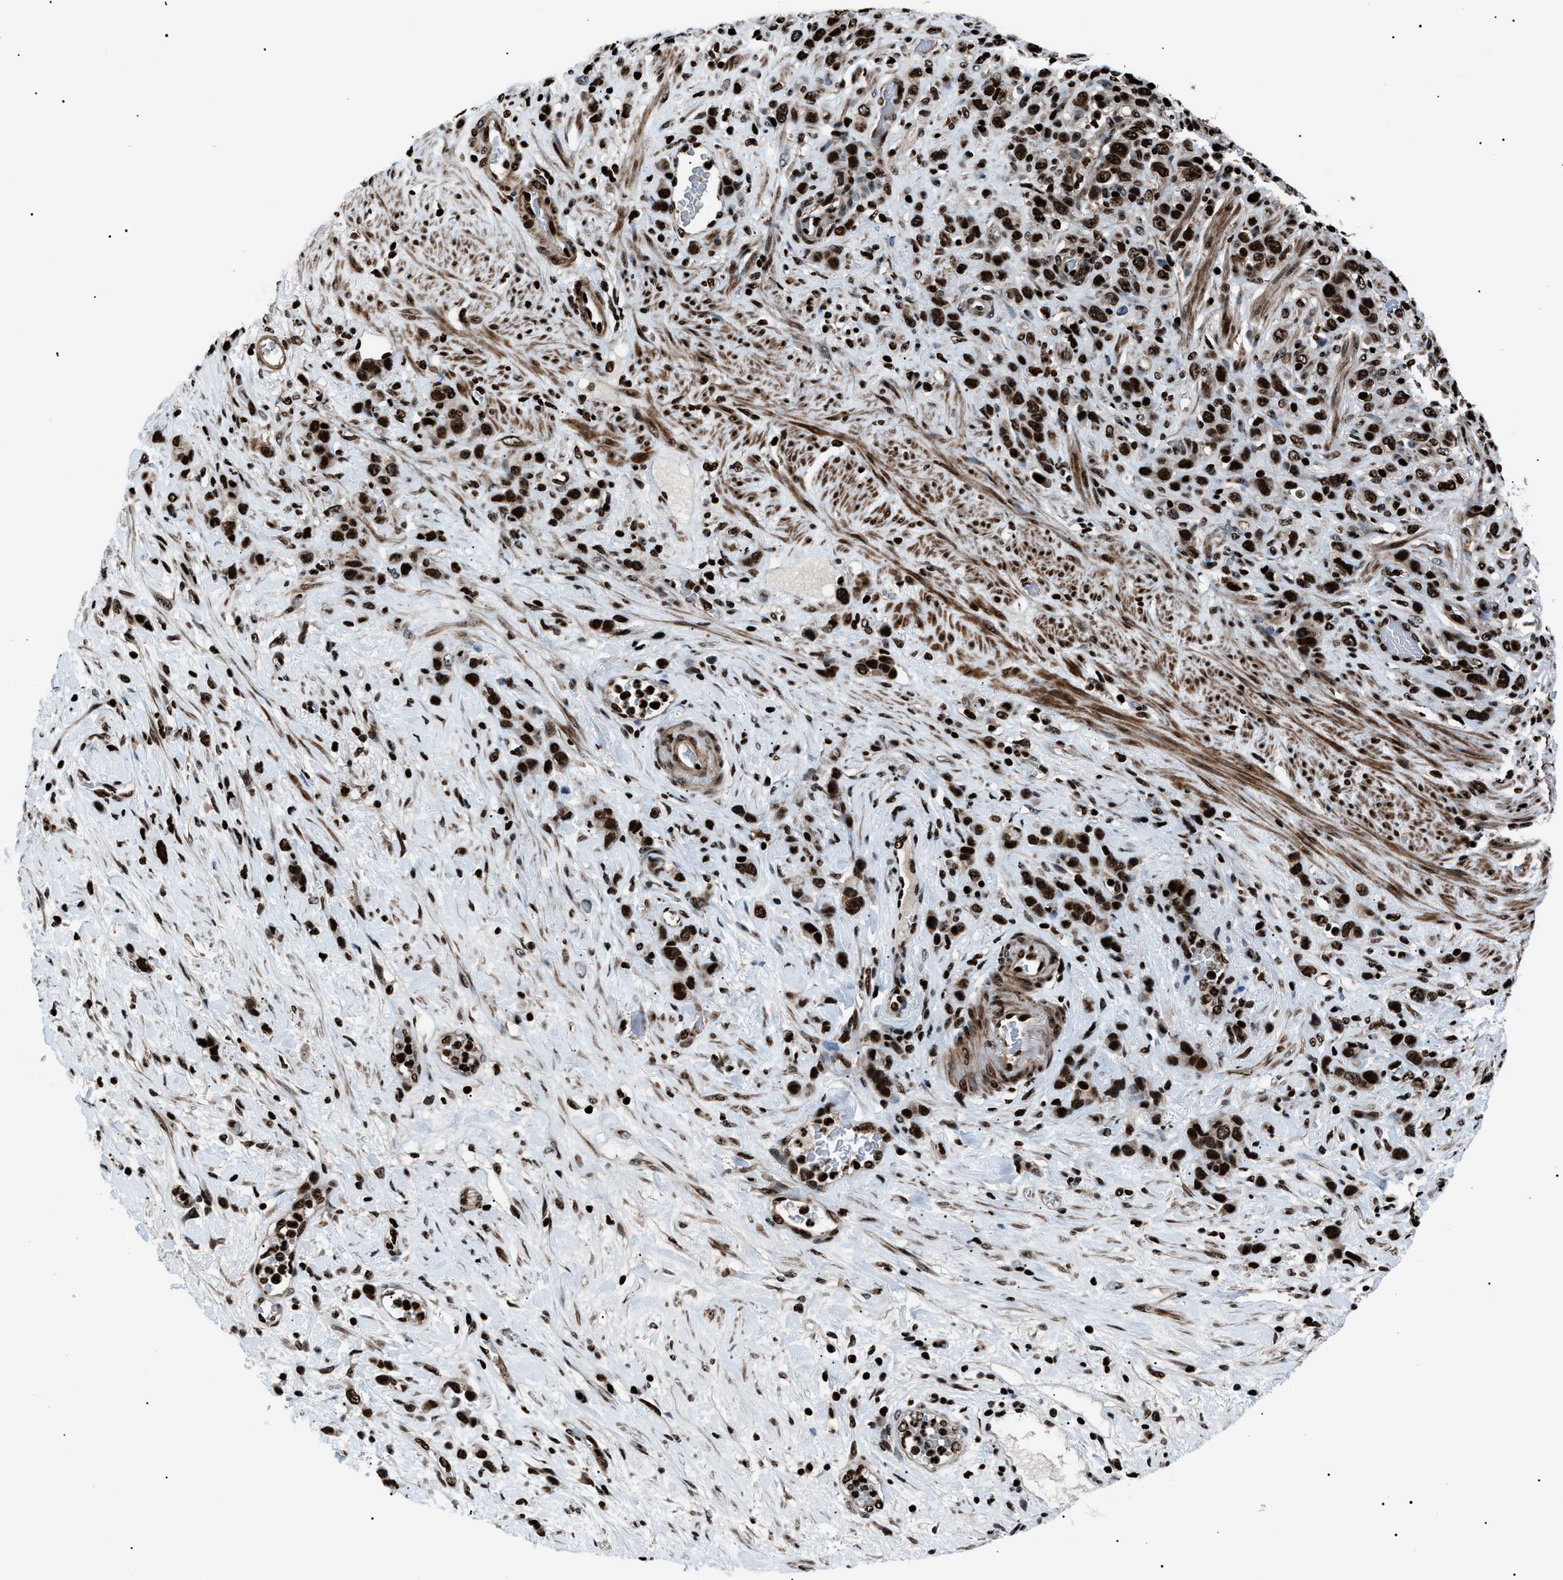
{"staining": {"intensity": "strong", "quantity": ">75%", "location": "nuclear"}, "tissue": "stomach cancer", "cell_type": "Tumor cells", "image_type": "cancer", "snomed": [{"axis": "morphology", "description": "Adenocarcinoma, NOS"}, {"axis": "morphology", "description": "Adenocarcinoma, High grade"}, {"axis": "topography", "description": "Stomach, upper"}, {"axis": "topography", "description": "Stomach, lower"}], "caption": "Protein expression analysis of adenocarcinoma (stomach) shows strong nuclear staining in approximately >75% of tumor cells.", "gene": "PRKX", "patient": {"sex": "female", "age": 65}}